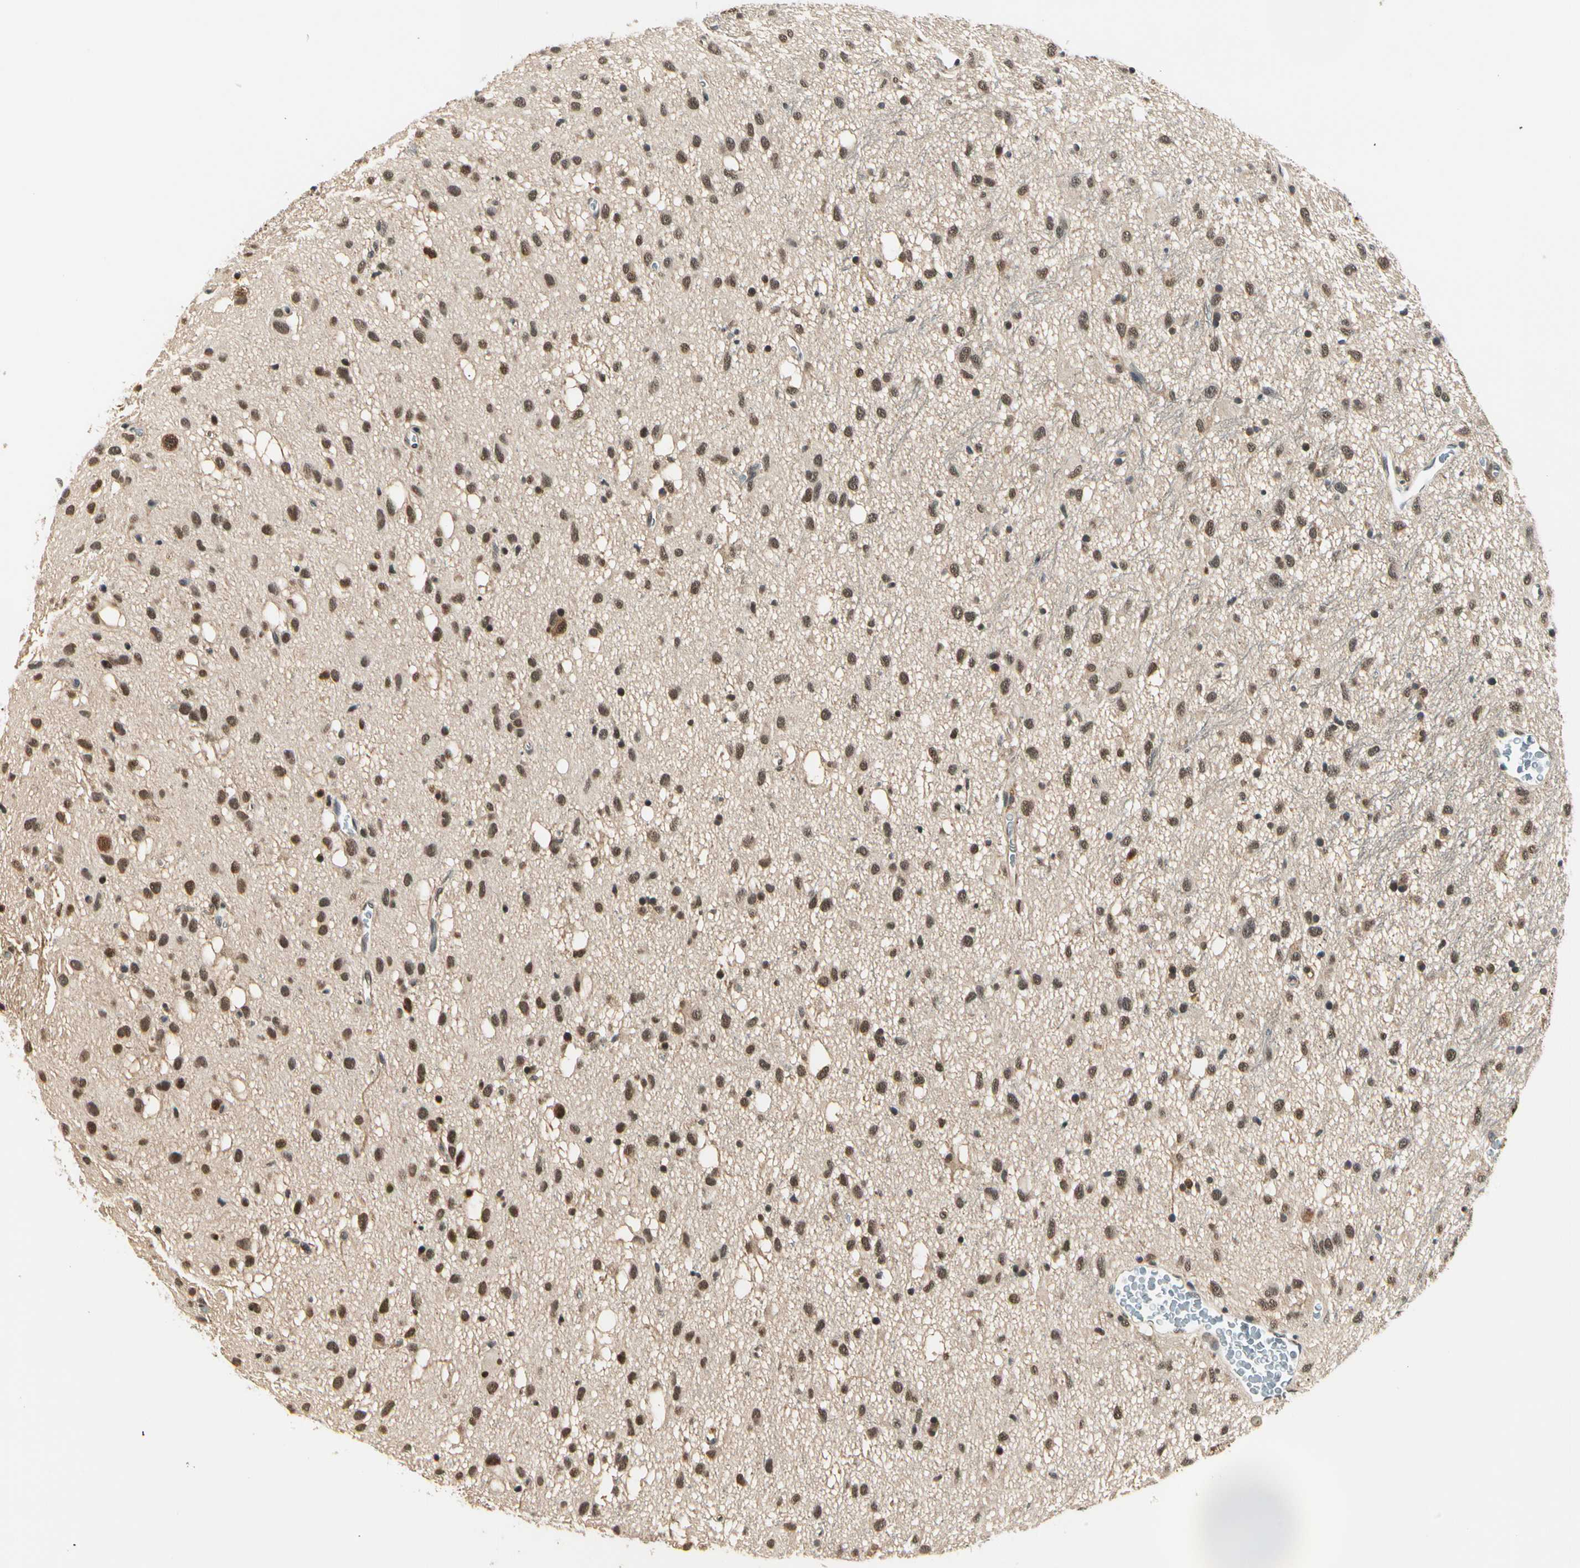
{"staining": {"intensity": "moderate", "quantity": ">75%", "location": "cytoplasmic/membranous"}, "tissue": "glioma", "cell_type": "Tumor cells", "image_type": "cancer", "snomed": [{"axis": "morphology", "description": "Glioma, malignant, Low grade"}, {"axis": "topography", "description": "Brain"}], "caption": "An image of glioma stained for a protein shows moderate cytoplasmic/membranous brown staining in tumor cells.", "gene": "PDK2", "patient": {"sex": "male", "age": 77}}